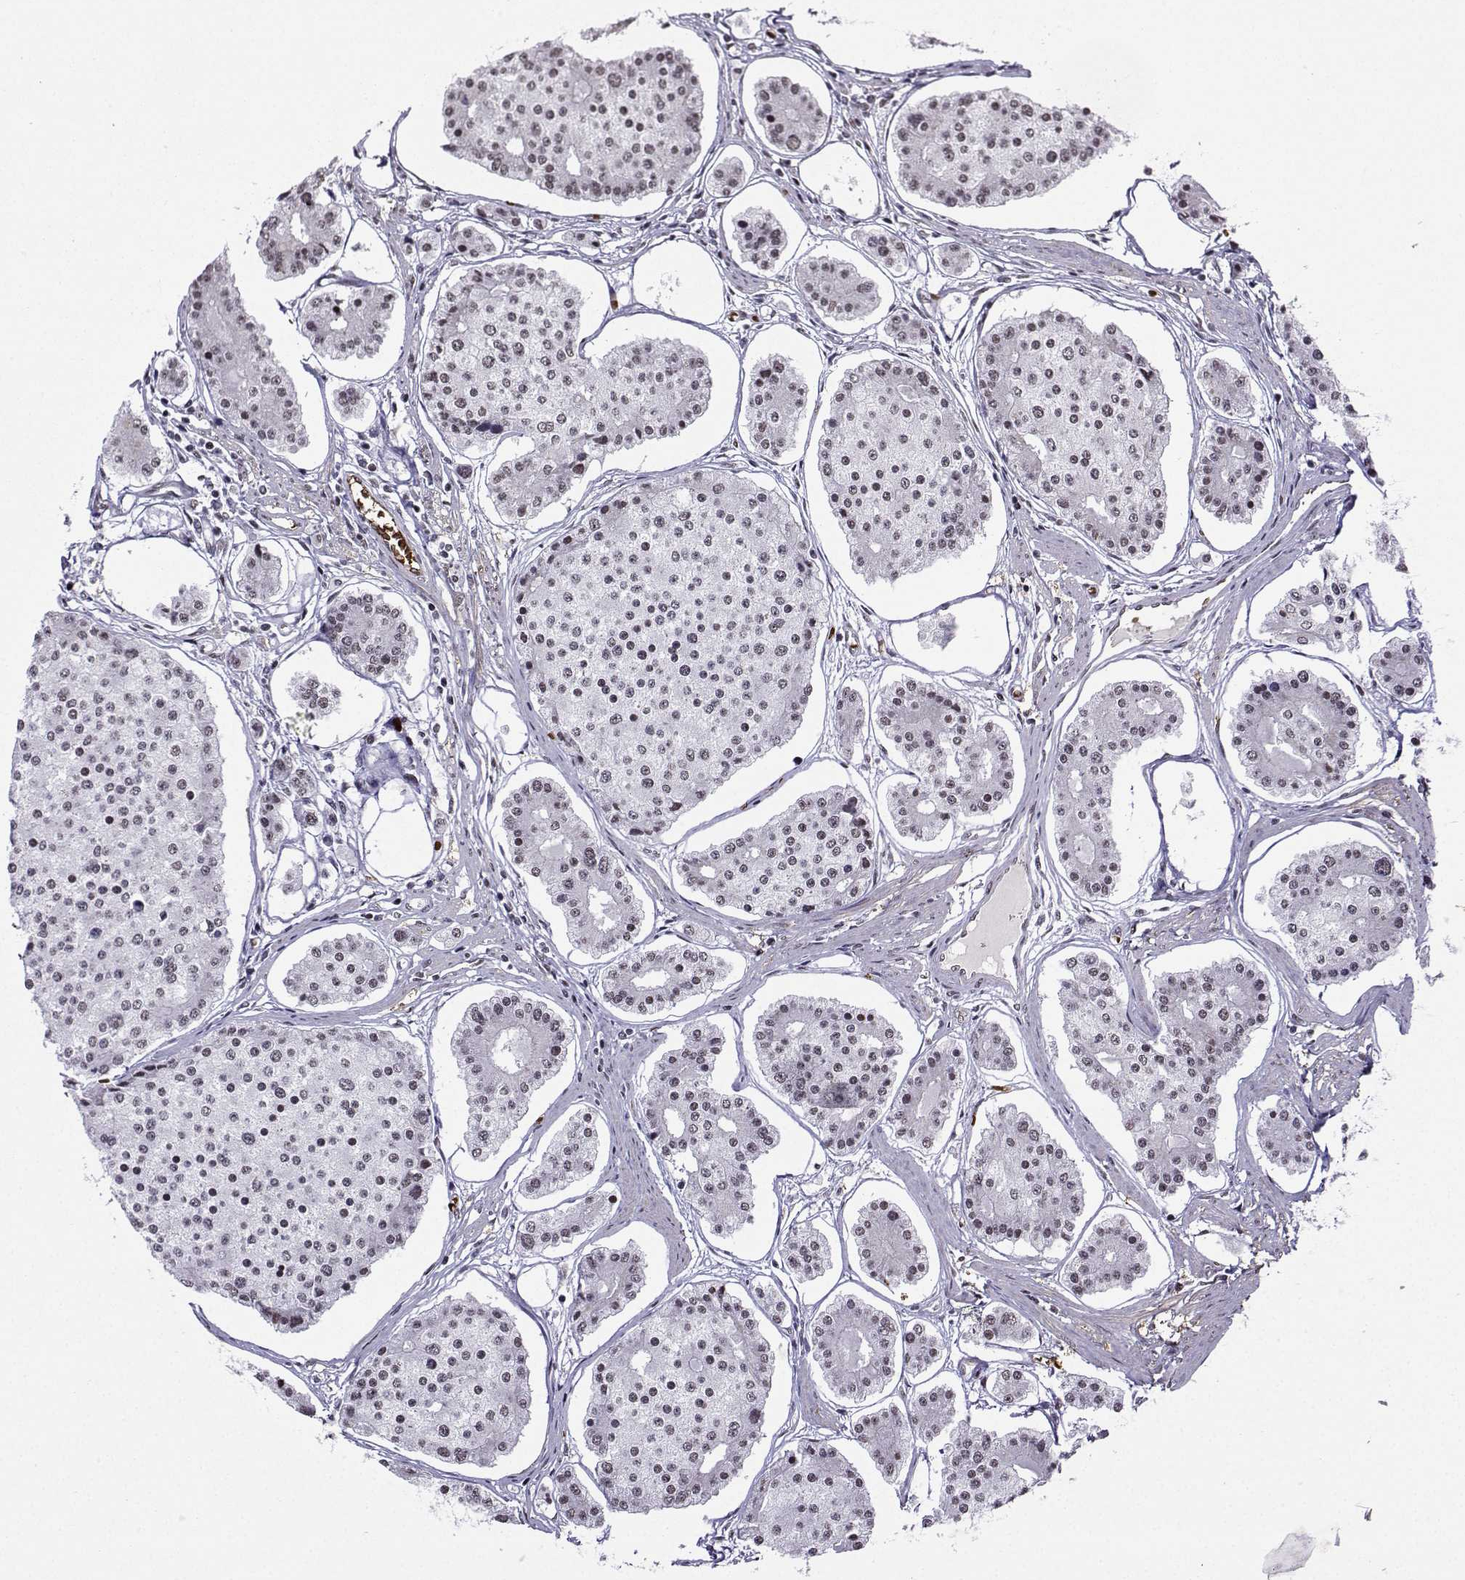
{"staining": {"intensity": "negative", "quantity": "none", "location": "none"}, "tissue": "carcinoid", "cell_type": "Tumor cells", "image_type": "cancer", "snomed": [{"axis": "morphology", "description": "Carcinoid, malignant, NOS"}, {"axis": "topography", "description": "Small intestine"}], "caption": "Immunohistochemistry (IHC) image of malignant carcinoid stained for a protein (brown), which exhibits no positivity in tumor cells.", "gene": "CCNK", "patient": {"sex": "female", "age": 65}}